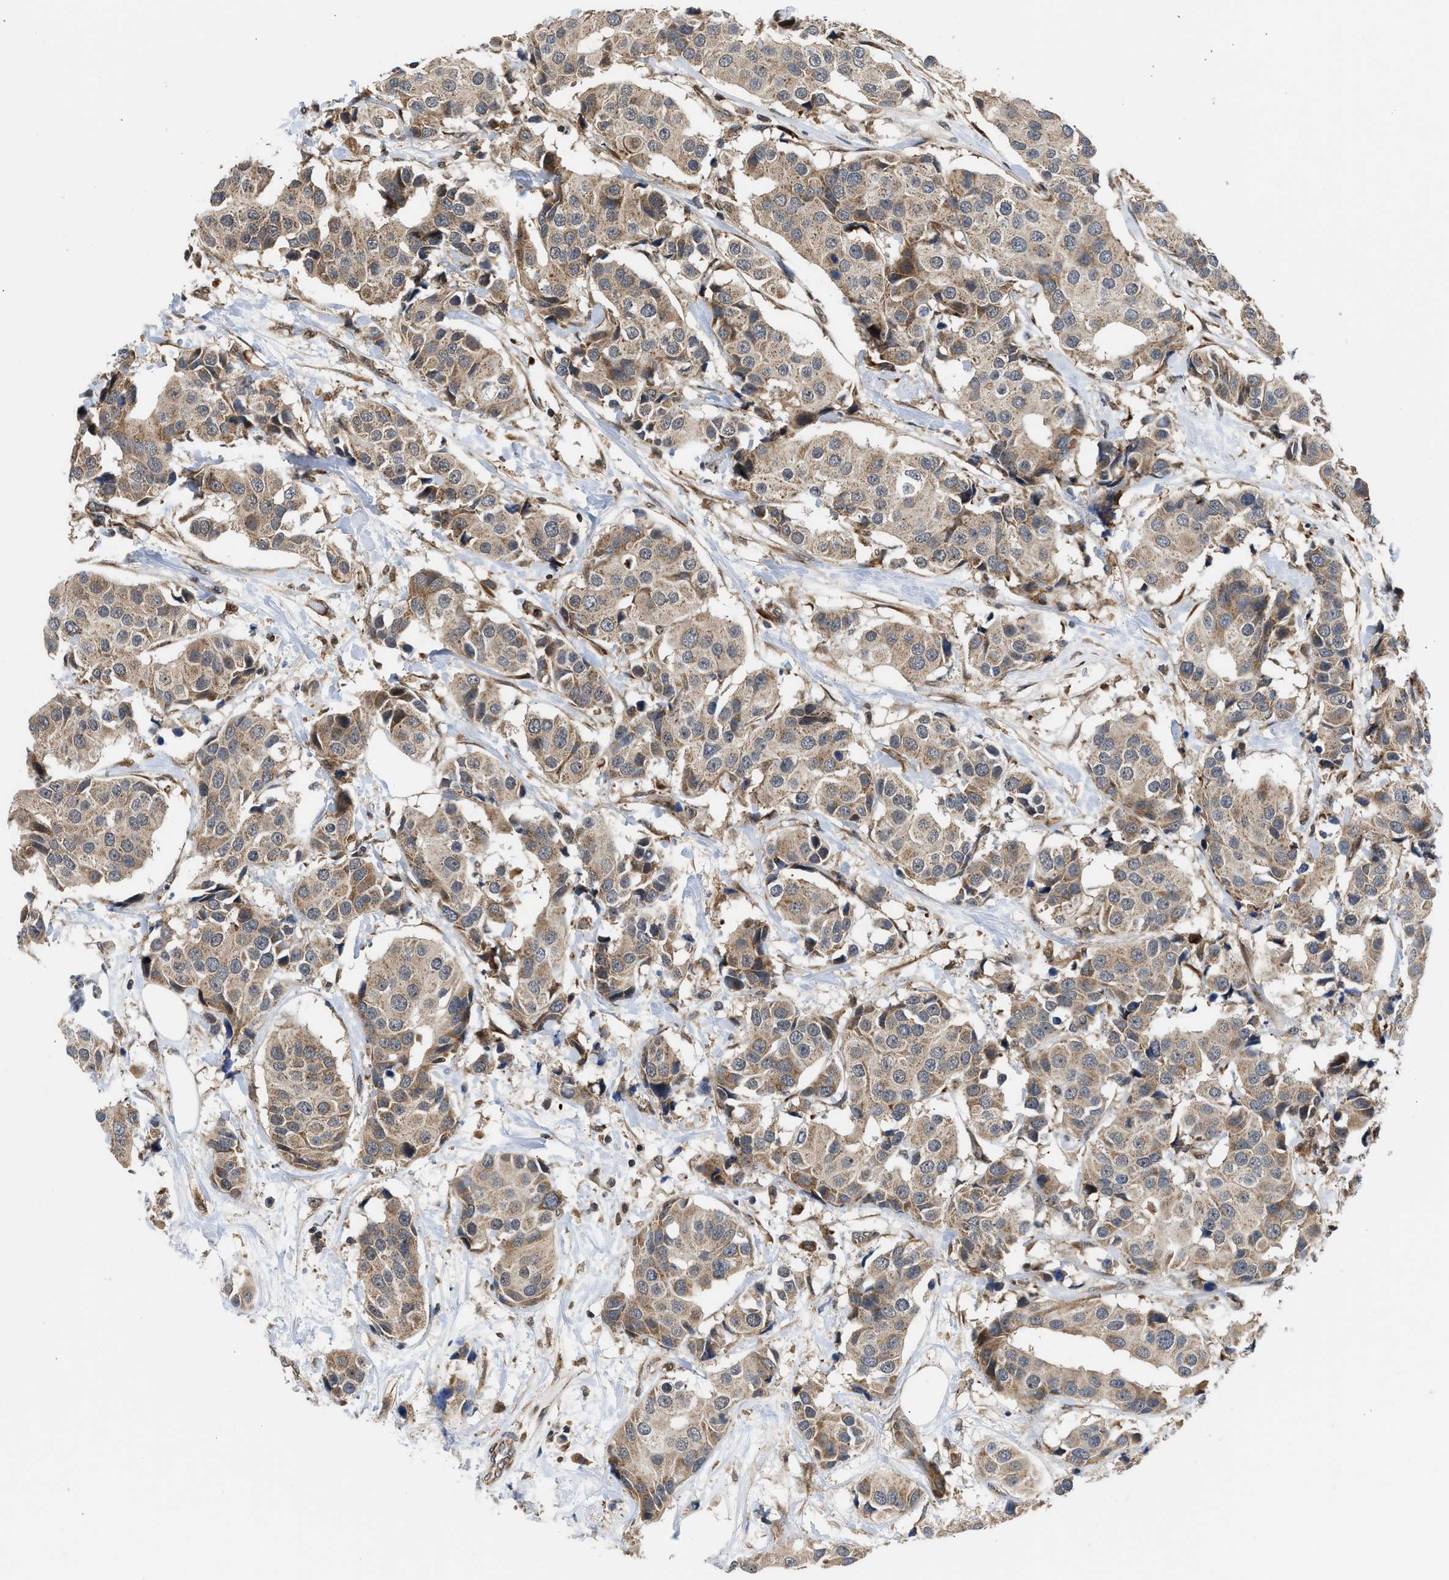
{"staining": {"intensity": "weak", "quantity": ">75%", "location": "cytoplasmic/membranous"}, "tissue": "breast cancer", "cell_type": "Tumor cells", "image_type": "cancer", "snomed": [{"axis": "morphology", "description": "Normal tissue, NOS"}, {"axis": "morphology", "description": "Duct carcinoma"}, {"axis": "topography", "description": "Breast"}], "caption": "The immunohistochemical stain labels weak cytoplasmic/membranous expression in tumor cells of invasive ductal carcinoma (breast) tissue.", "gene": "POLG2", "patient": {"sex": "female", "age": 39}}